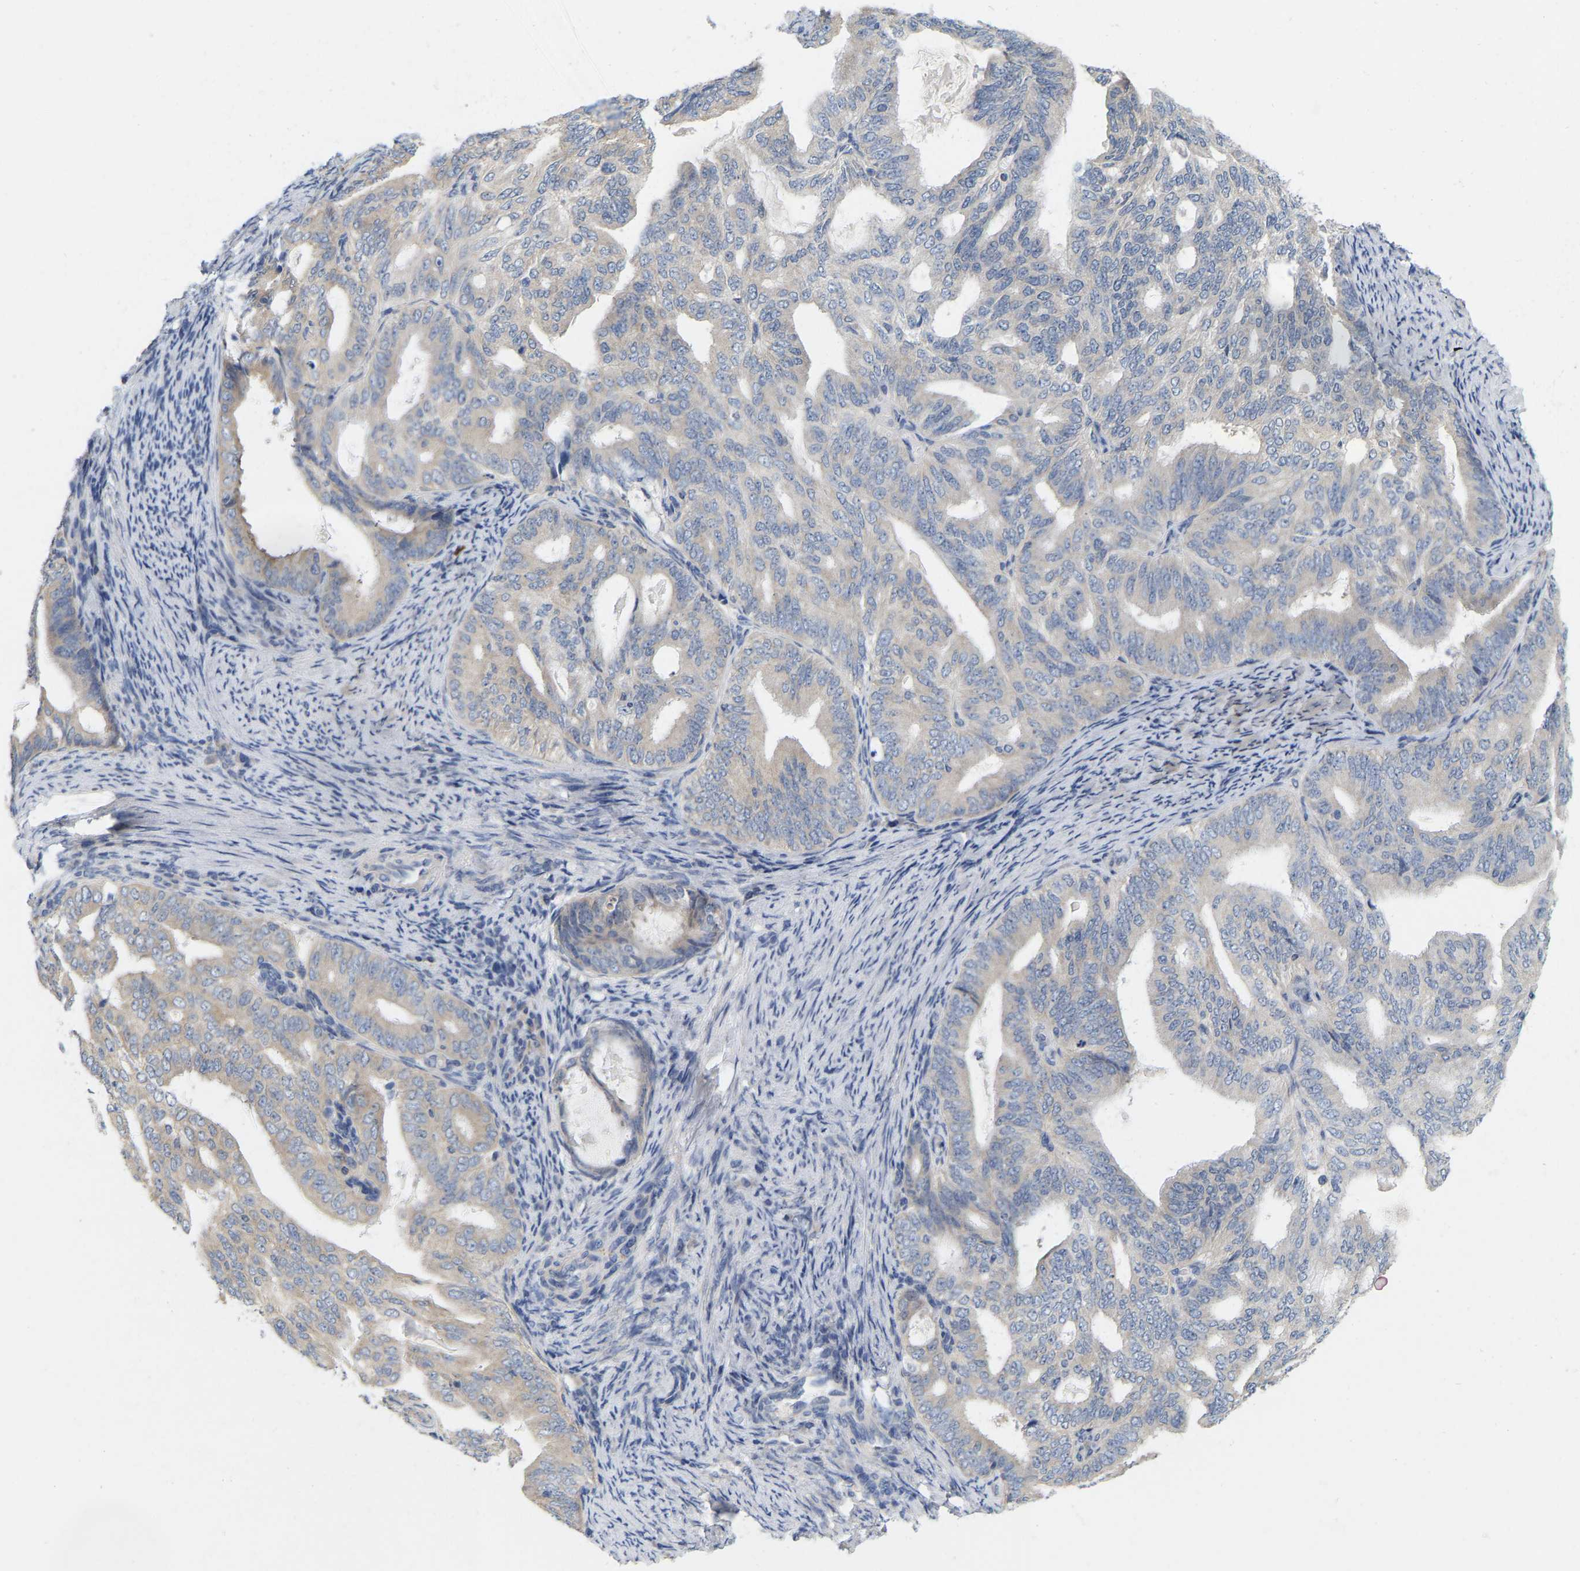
{"staining": {"intensity": "negative", "quantity": "none", "location": "none"}, "tissue": "endometrial cancer", "cell_type": "Tumor cells", "image_type": "cancer", "snomed": [{"axis": "morphology", "description": "Adenocarcinoma, NOS"}, {"axis": "topography", "description": "Endometrium"}], "caption": "A histopathology image of endometrial adenocarcinoma stained for a protein reveals no brown staining in tumor cells.", "gene": "WIPI2", "patient": {"sex": "female", "age": 58}}